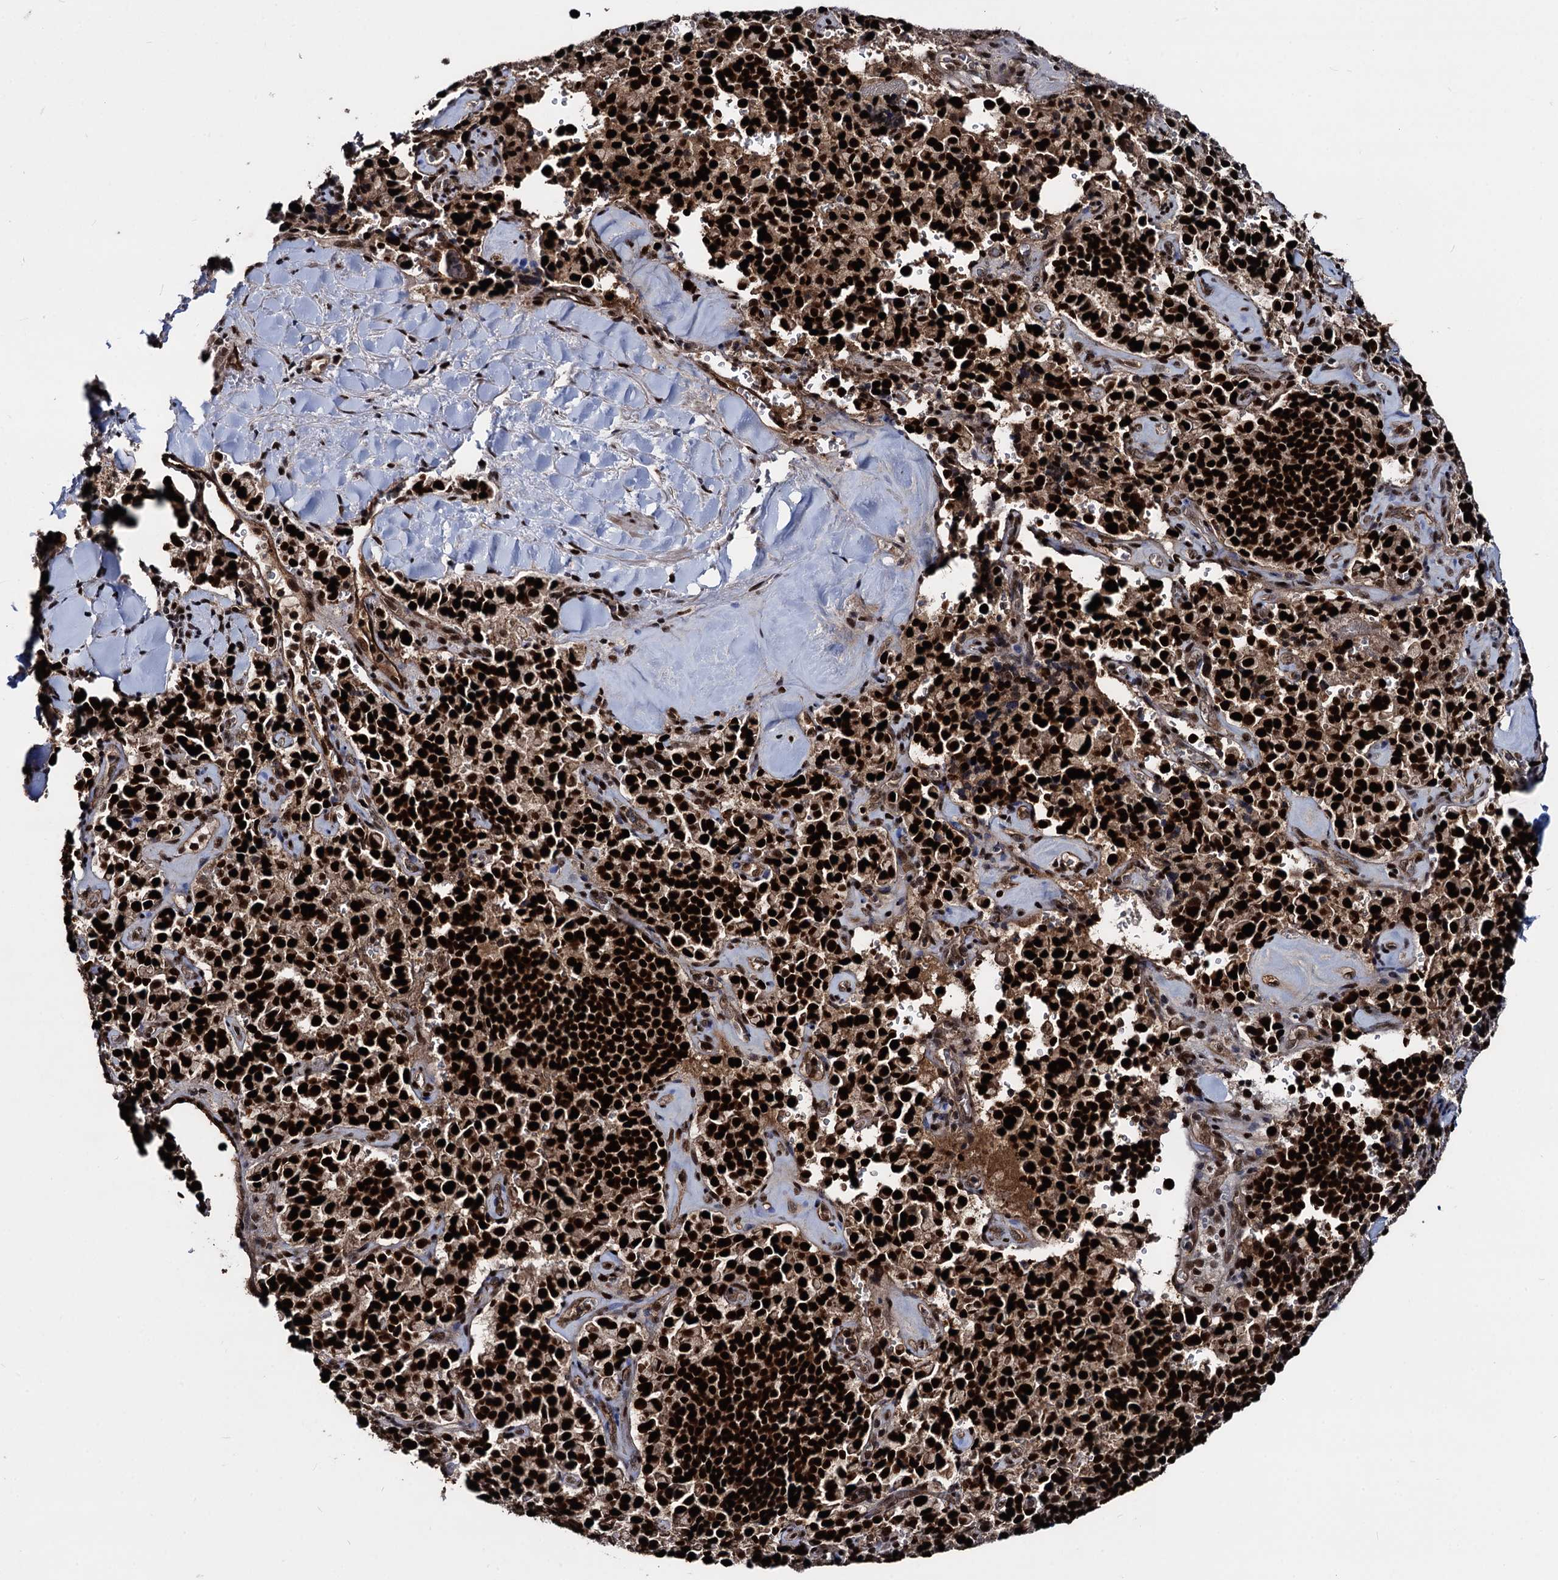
{"staining": {"intensity": "strong", "quantity": ">75%", "location": "nuclear"}, "tissue": "pancreatic cancer", "cell_type": "Tumor cells", "image_type": "cancer", "snomed": [{"axis": "morphology", "description": "Adenocarcinoma, NOS"}, {"axis": "topography", "description": "Pancreas"}], "caption": "The micrograph shows immunohistochemical staining of pancreatic cancer. There is strong nuclear expression is seen in approximately >75% of tumor cells.", "gene": "GALNT11", "patient": {"sex": "male", "age": 65}}